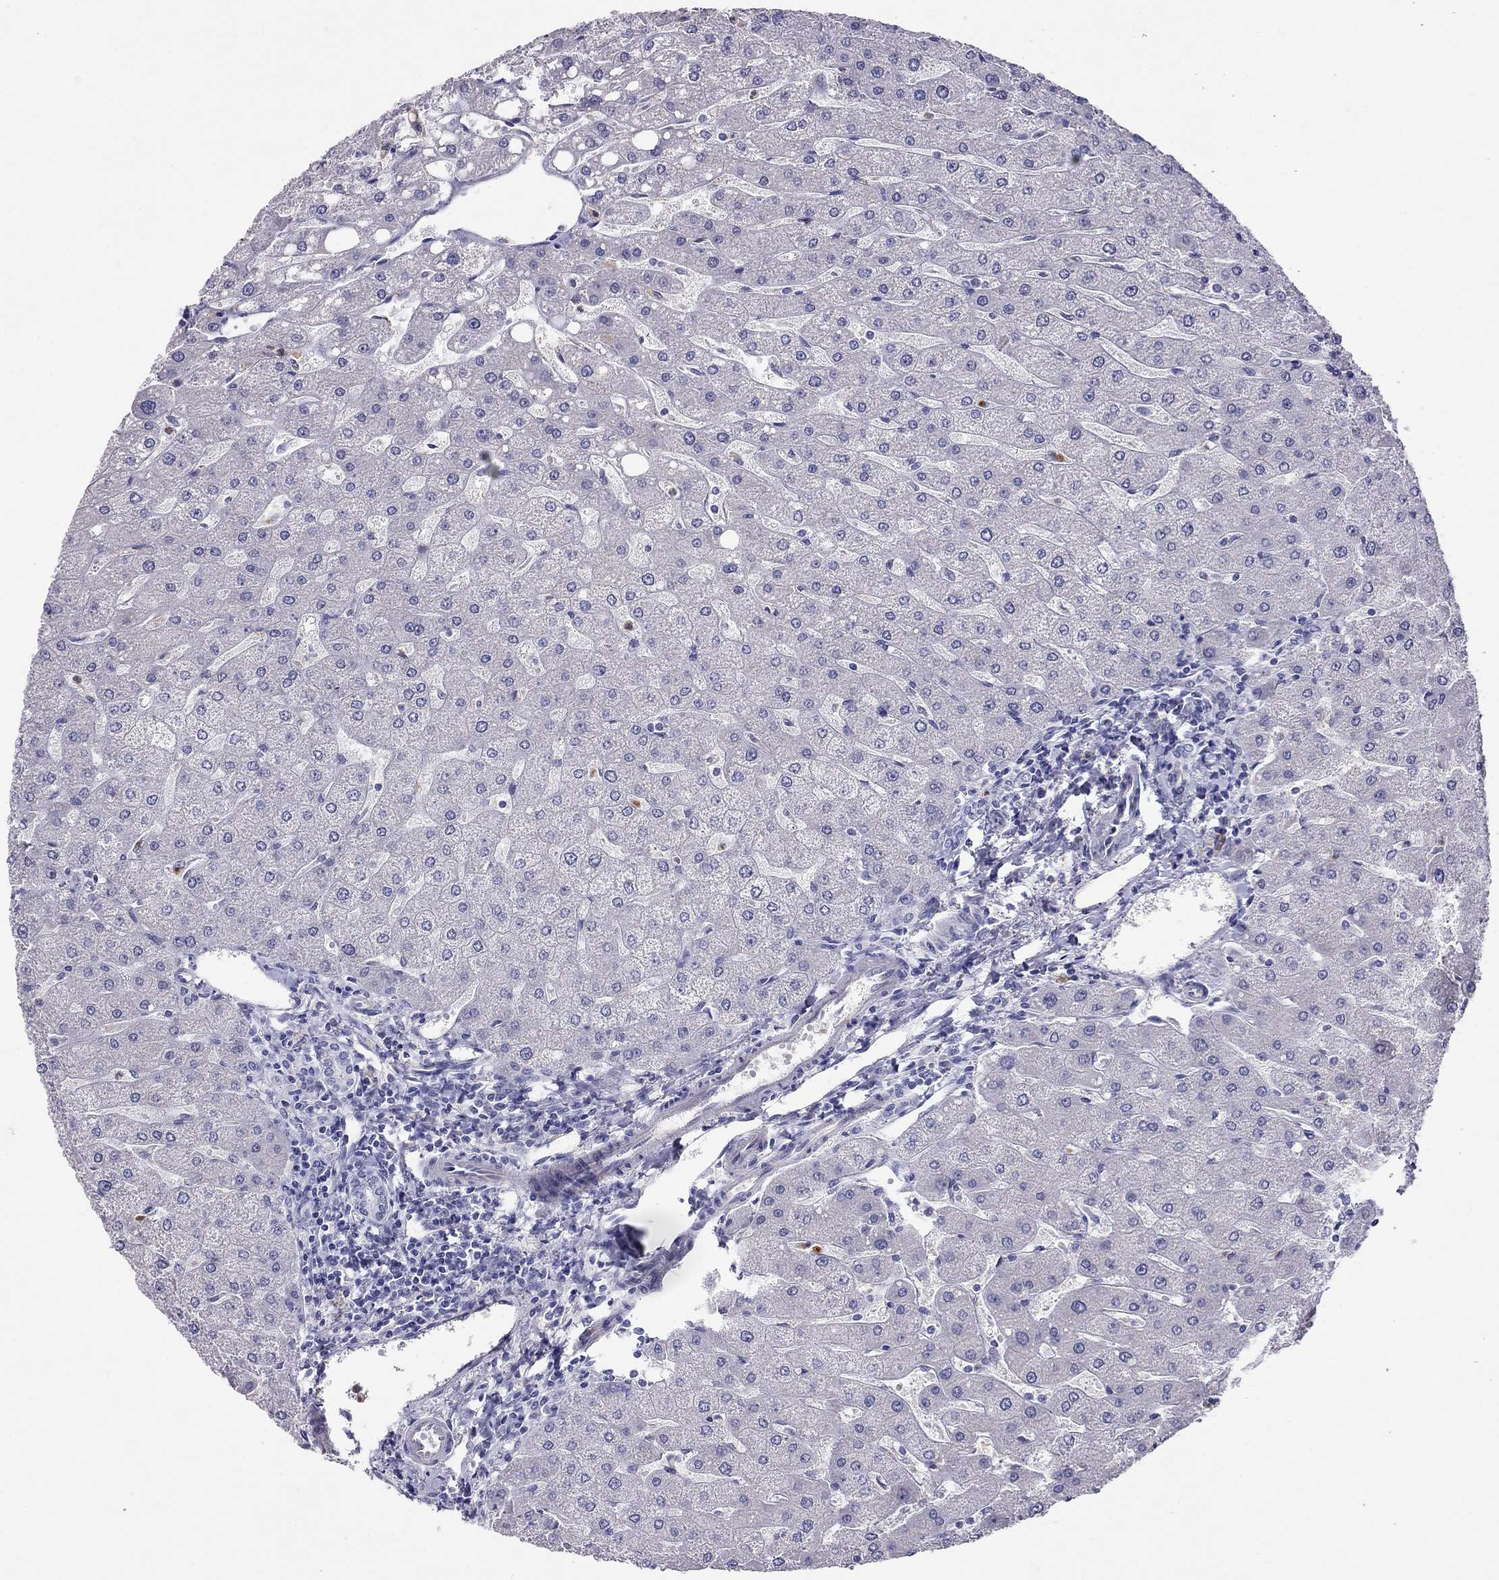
{"staining": {"intensity": "negative", "quantity": "none", "location": "none"}, "tissue": "liver", "cell_type": "Cholangiocytes", "image_type": "normal", "snomed": [{"axis": "morphology", "description": "Normal tissue, NOS"}, {"axis": "topography", "description": "Liver"}], "caption": "Immunohistochemistry of benign liver exhibits no expression in cholangiocytes. The staining was performed using DAB (3,3'-diaminobenzidine) to visualize the protein expression in brown, while the nuclei were stained in blue with hematoxylin (Magnification: 20x).", "gene": "SPINT4", "patient": {"sex": "male", "age": 67}}